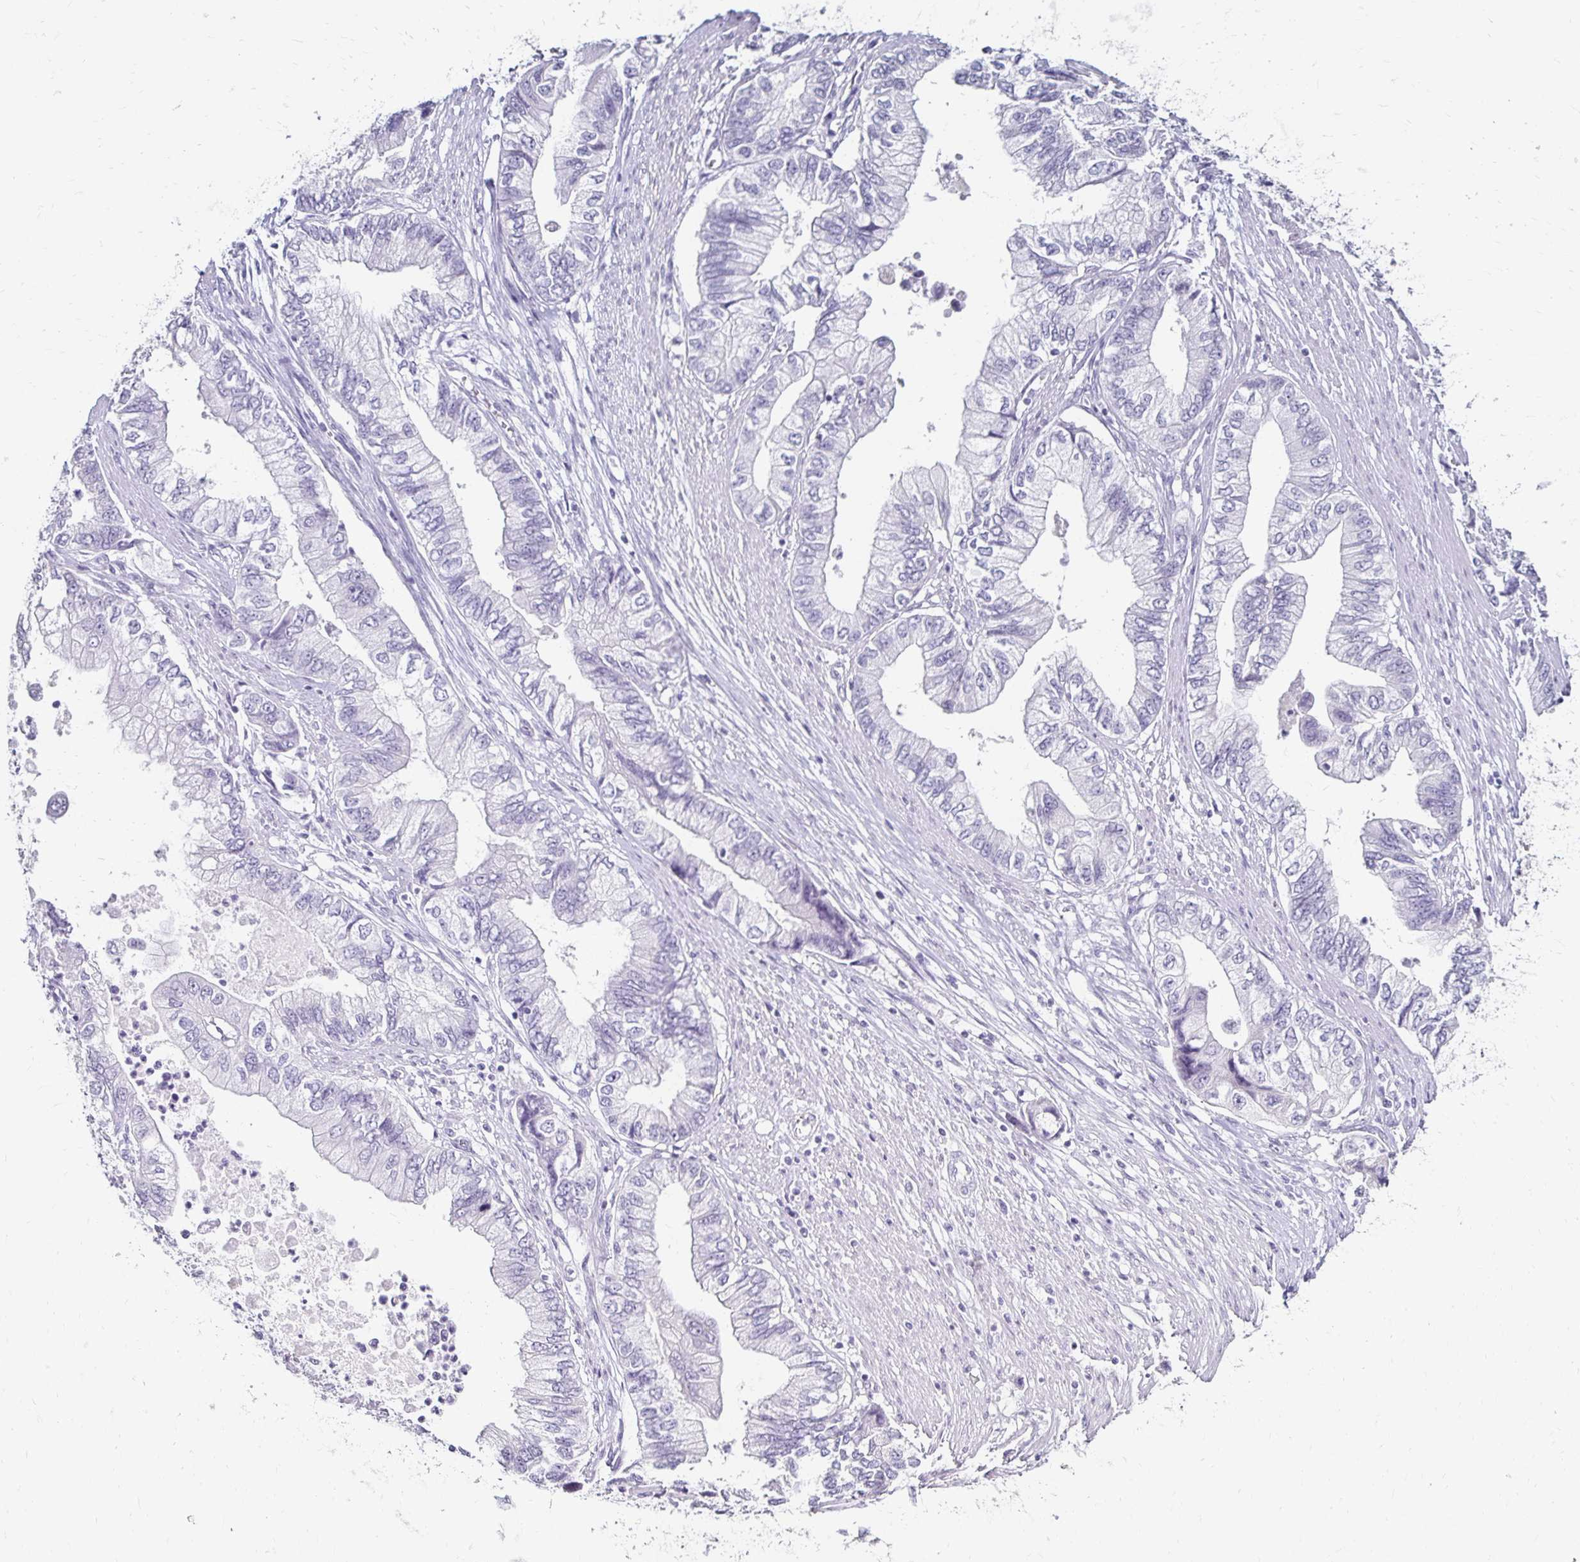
{"staining": {"intensity": "negative", "quantity": "none", "location": "none"}, "tissue": "stomach cancer", "cell_type": "Tumor cells", "image_type": "cancer", "snomed": [{"axis": "morphology", "description": "Adenocarcinoma, NOS"}, {"axis": "topography", "description": "Pancreas"}, {"axis": "topography", "description": "Stomach, upper"}], "caption": "Image shows no protein positivity in tumor cells of adenocarcinoma (stomach) tissue.", "gene": "TOMM34", "patient": {"sex": "male", "age": 77}}